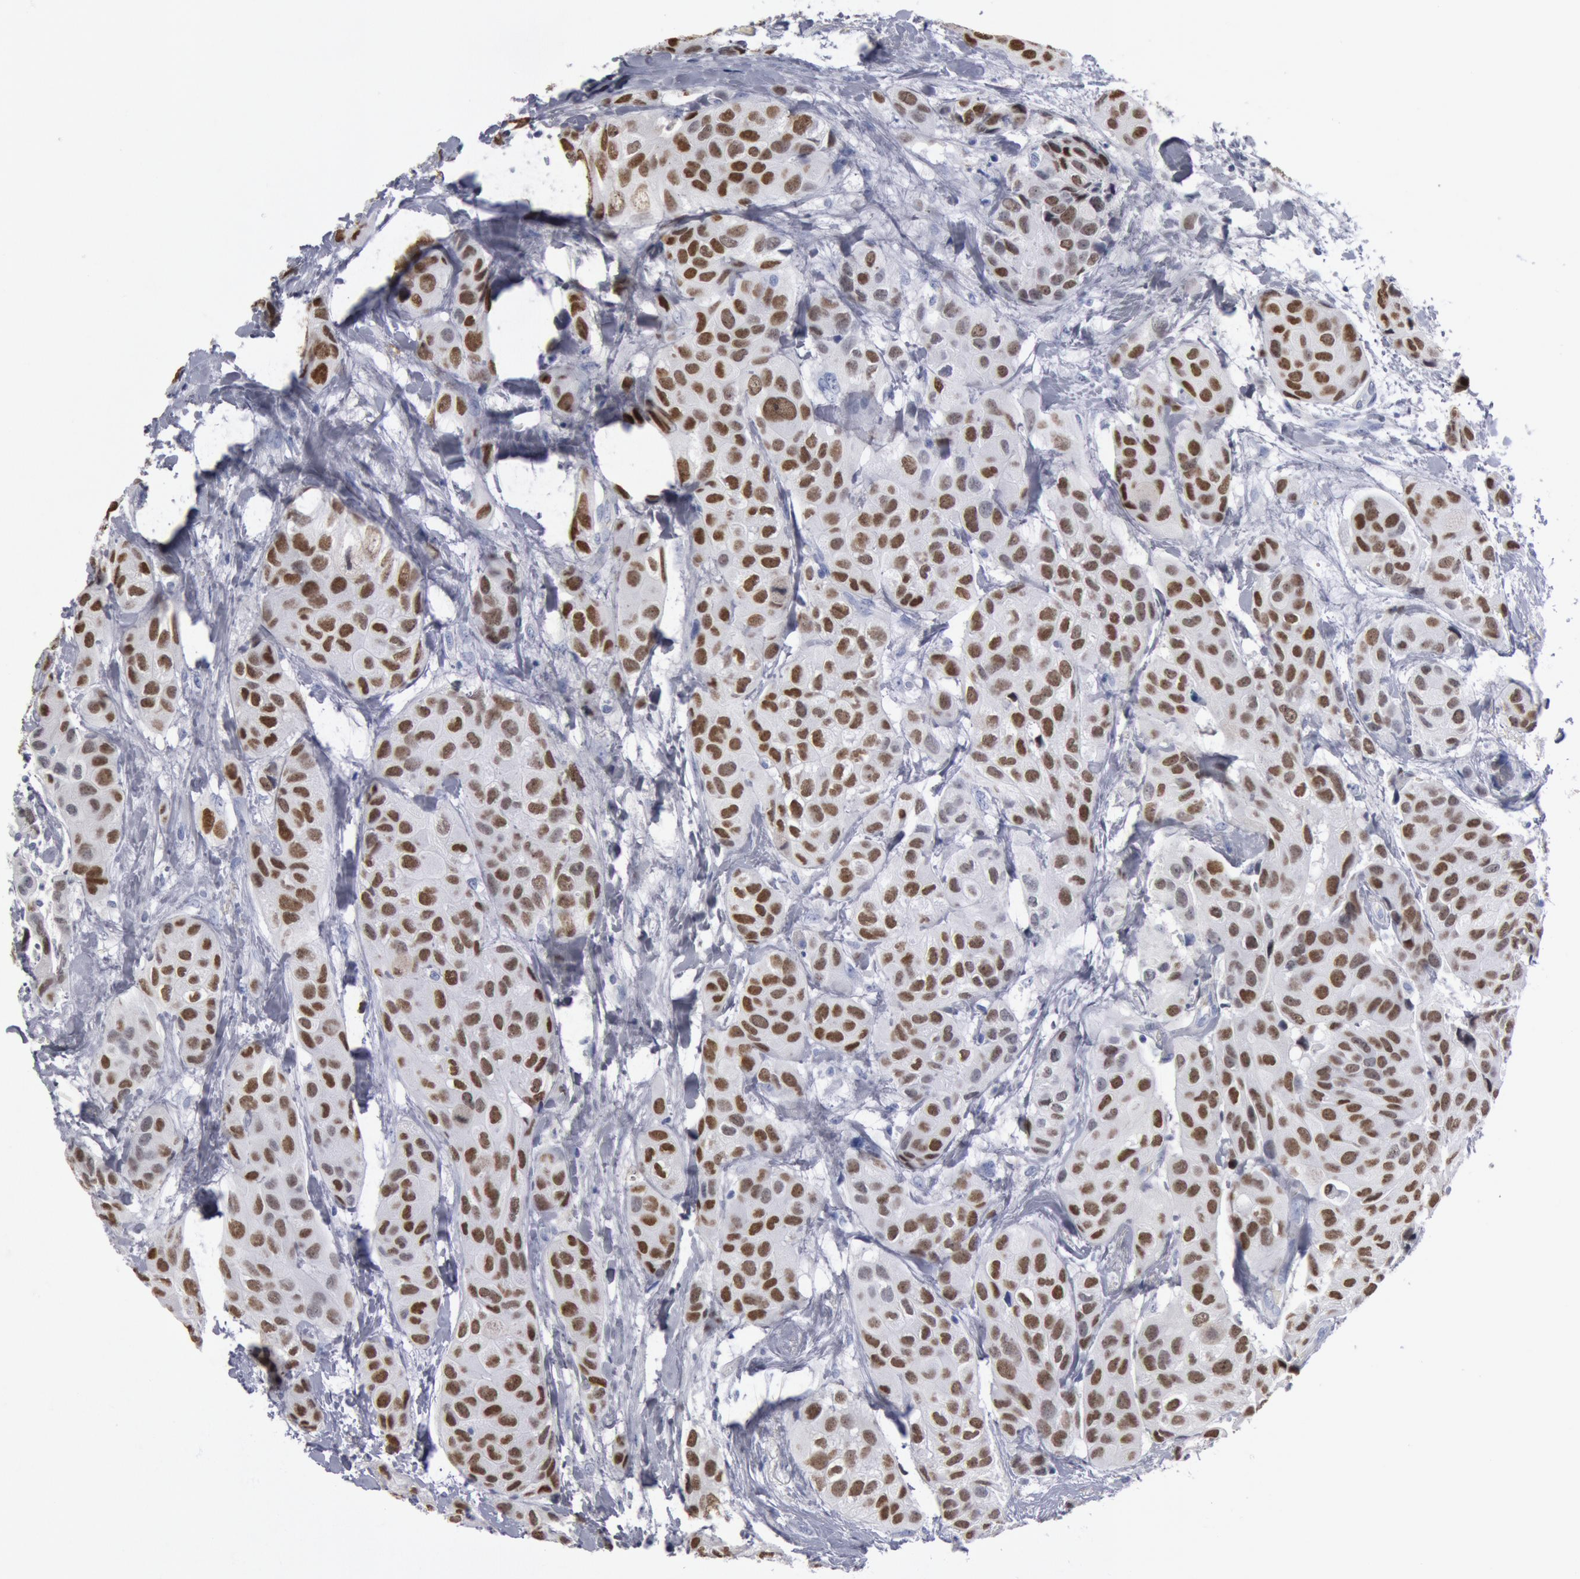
{"staining": {"intensity": "strong", "quantity": ">75%", "location": "nuclear"}, "tissue": "breast cancer", "cell_type": "Tumor cells", "image_type": "cancer", "snomed": [{"axis": "morphology", "description": "Duct carcinoma"}, {"axis": "topography", "description": "Breast"}], "caption": "Immunohistochemistry staining of breast invasive ductal carcinoma, which shows high levels of strong nuclear positivity in about >75% of tumor cells indicating strong nuclear protein staining. The staining was performed using DAB (brown) for protein detection and nuclei were counterstained in hematoxylin (blue).", "gene": "FOXA2", "patient": {"sex": "female", "age": 68}}